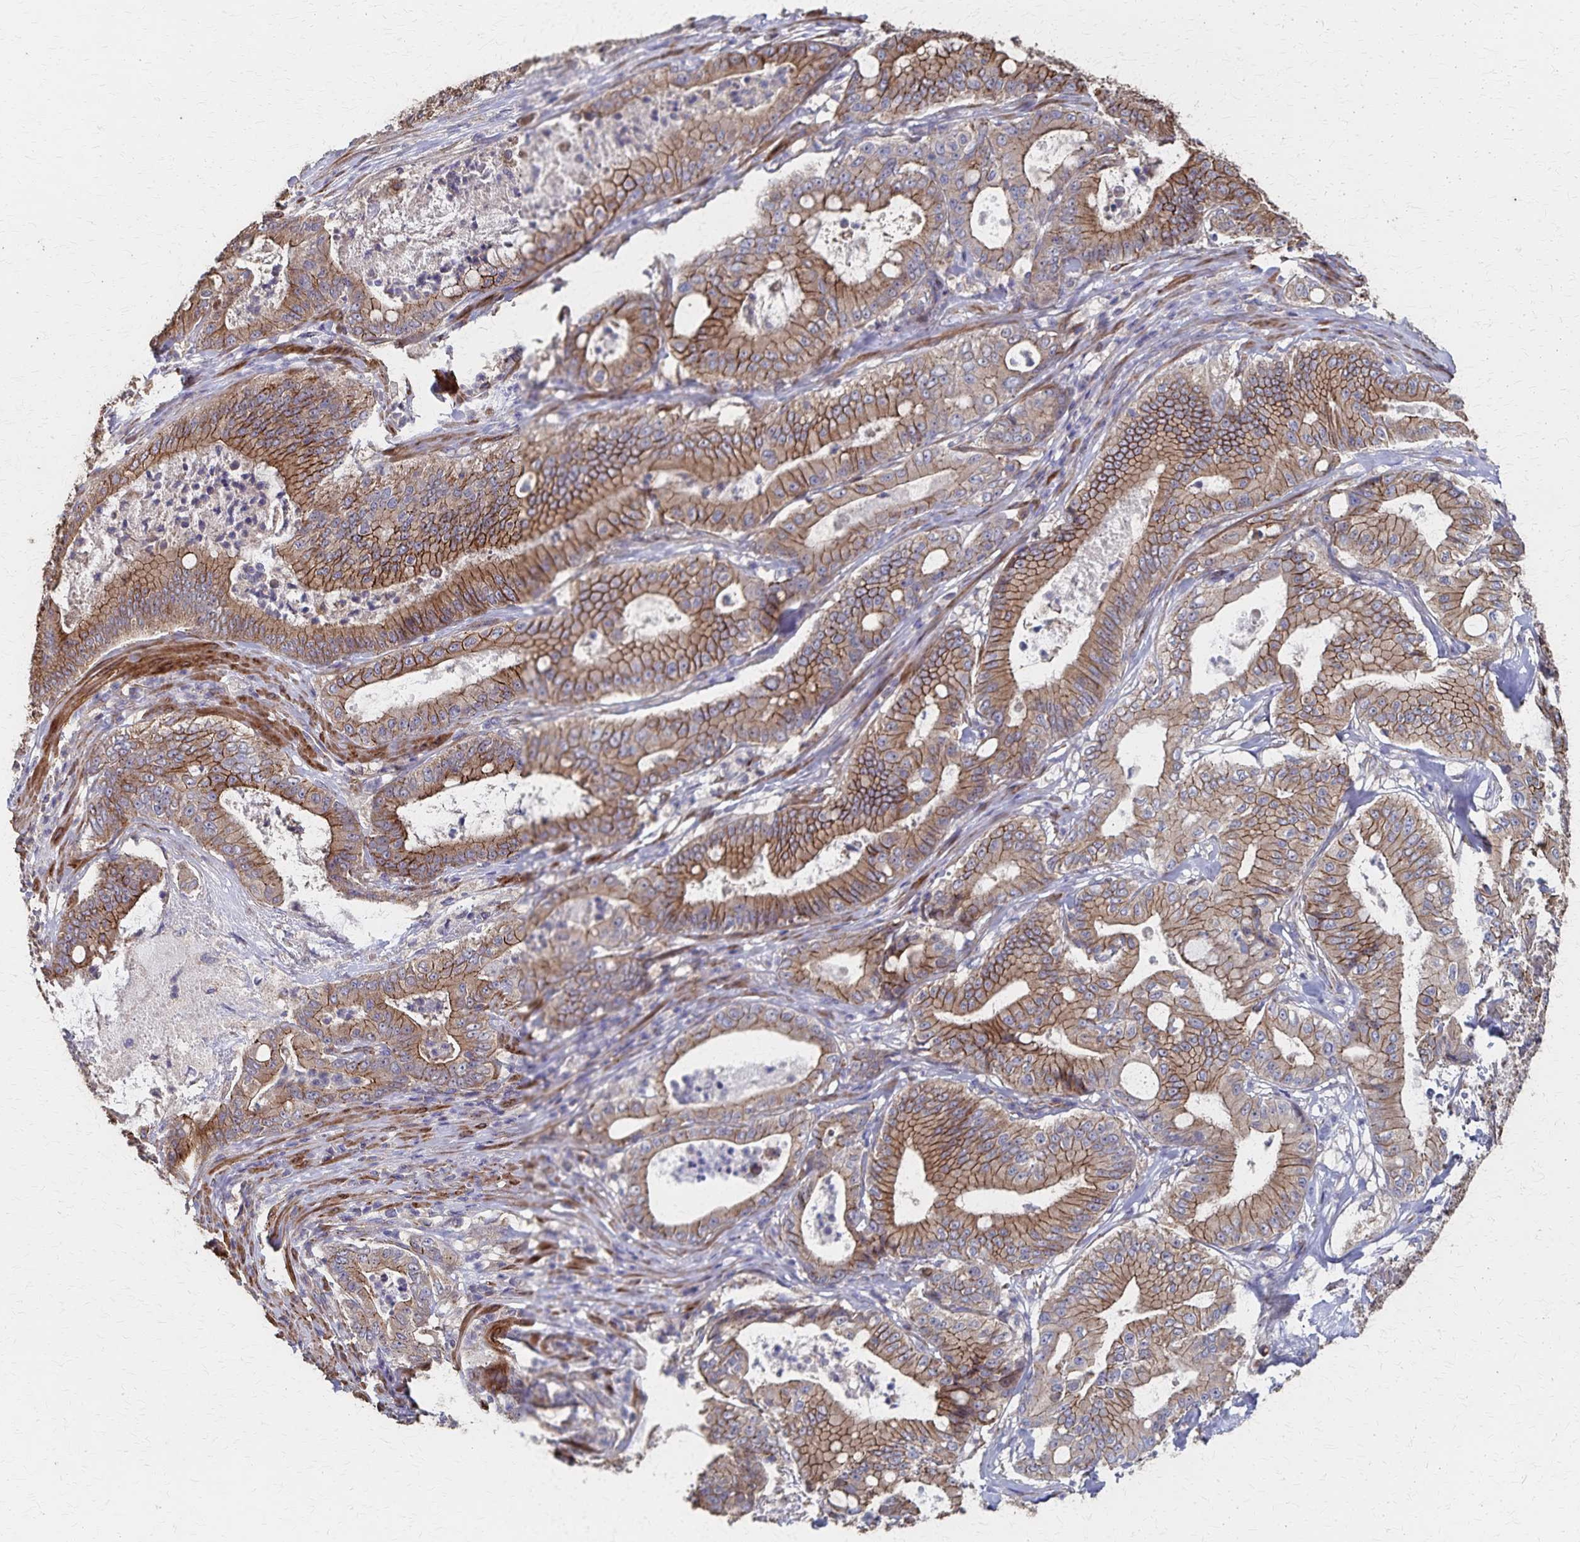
{"staining": {"intensity": "moderate", "quantity": ">75%", "location": "cytoplasmic/membranous"}, "tissue": "pancreatic cancer", "cell_type": "Tumor cells", "image_type": "cancer", "snomed": [{"axis": "morphology", "description": "Adenocarcinoma, NOS"}, {"axis": "topography", "description": "Pancreas"}], "caption": "Approximately >75% of tumor cells in adenocarcinoma (pancreatic) show moderate cytoplasmic/membranous protein positivity as visualized by brown immunohistochemical staining.", "gene": "PGAP2", "patient": {"sex": "male", "age": 71}}